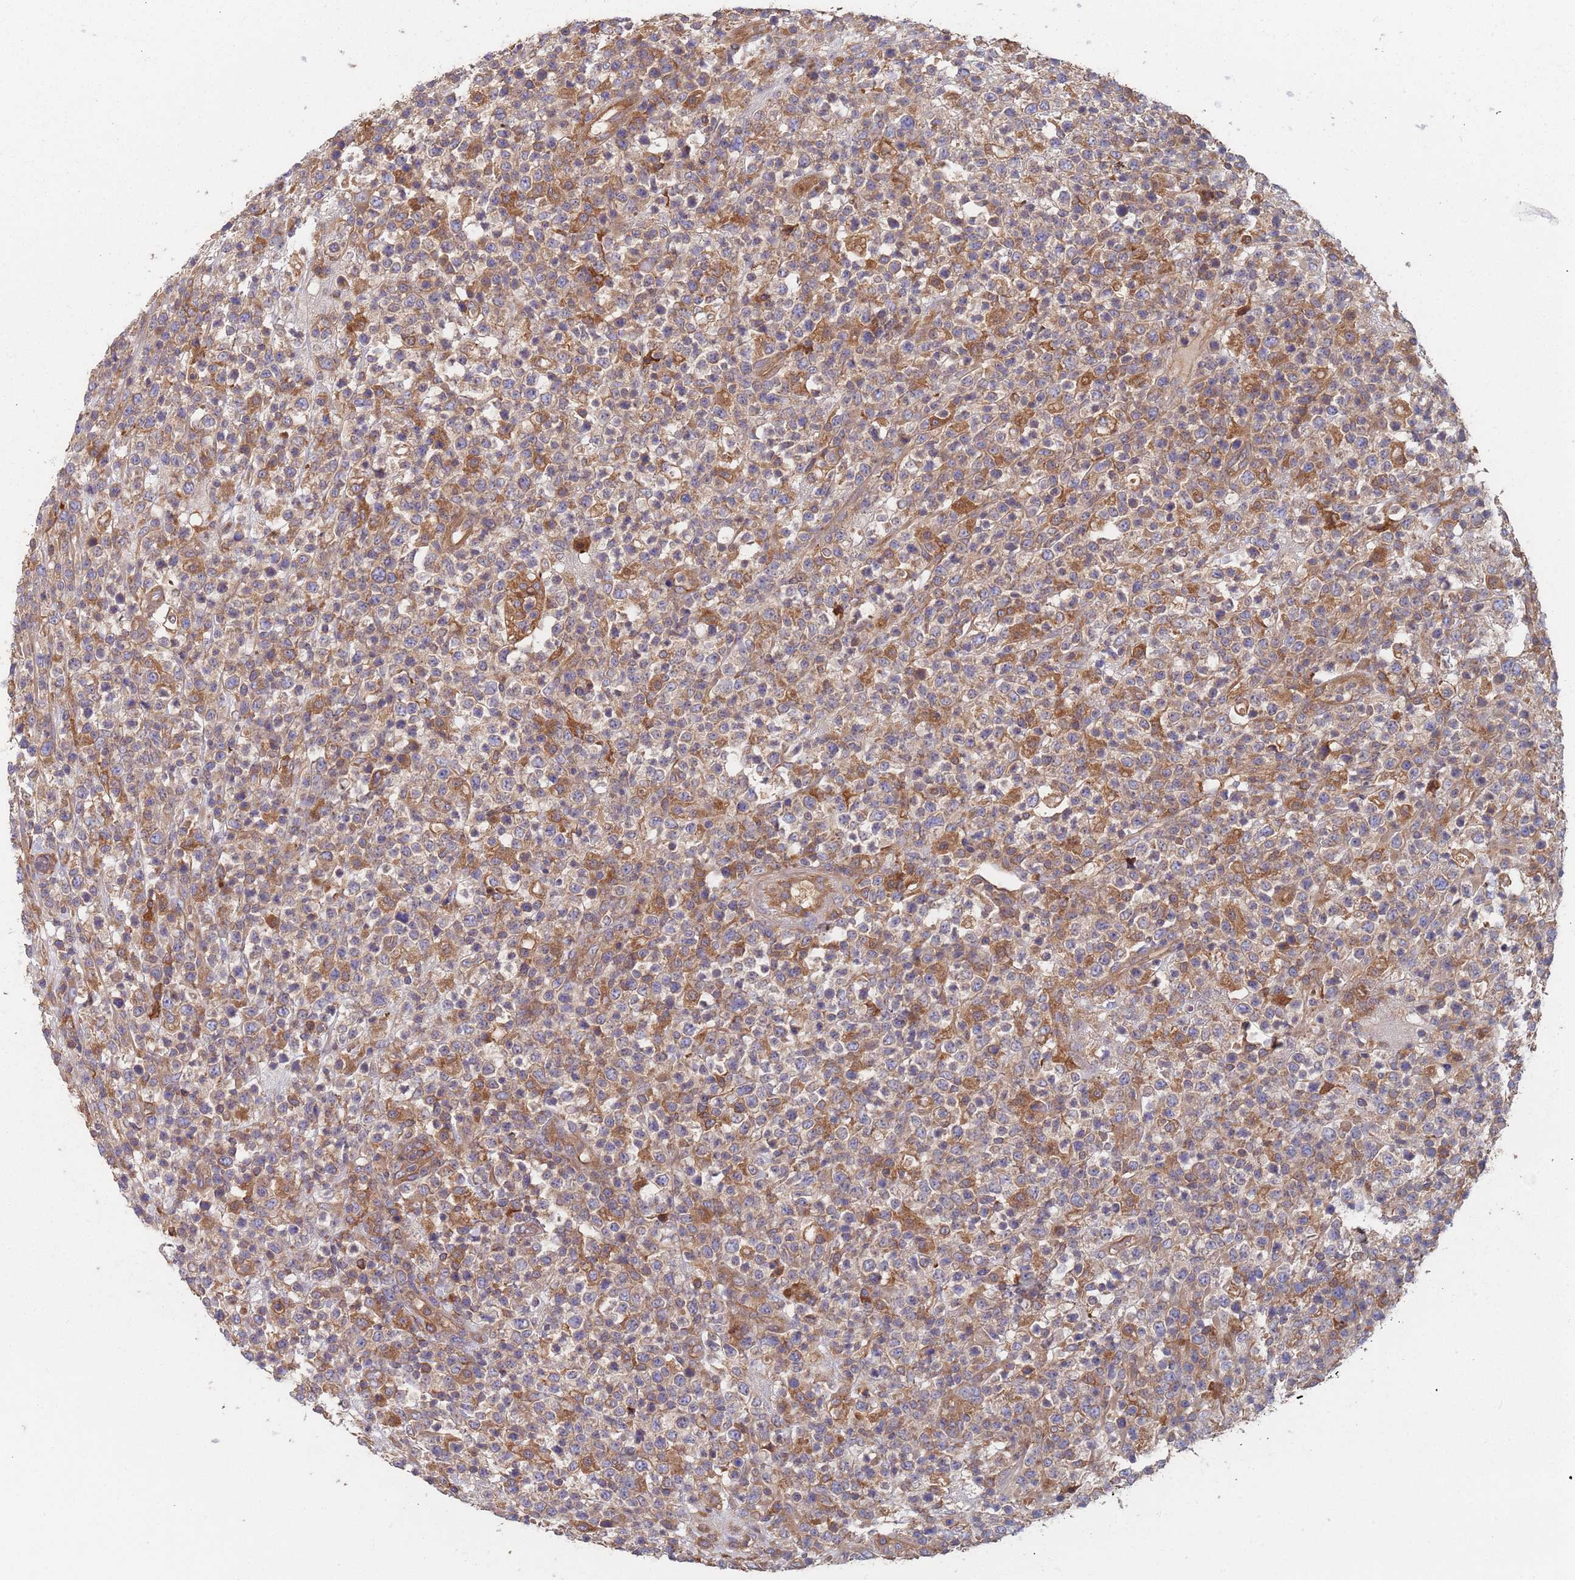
{"staining": {"intensity": "negative", "quantity": "none", "location": "none"}, "tissue": "lymphoma", "cell_type": "Tumor cells", "image_type": "cancer", "snomed": [{"axis": "morphology", "description": "Malignant lymphoma, non-Hodgkin's type, High grade"}, {"axis": "topography", "description": "Colon"}], "caption": "Immunohistochemistry image of neoplastic tissue: malignant lymphoma, non-Hodgkin's type (high-grade) stained with DAB (3,3'-diaminobenzidine) shows no significant protein staining in tumor cells. Nuclei are stained in blue.", "gene": "GDI2", "patient": {"sex": "female", "age": 53}}